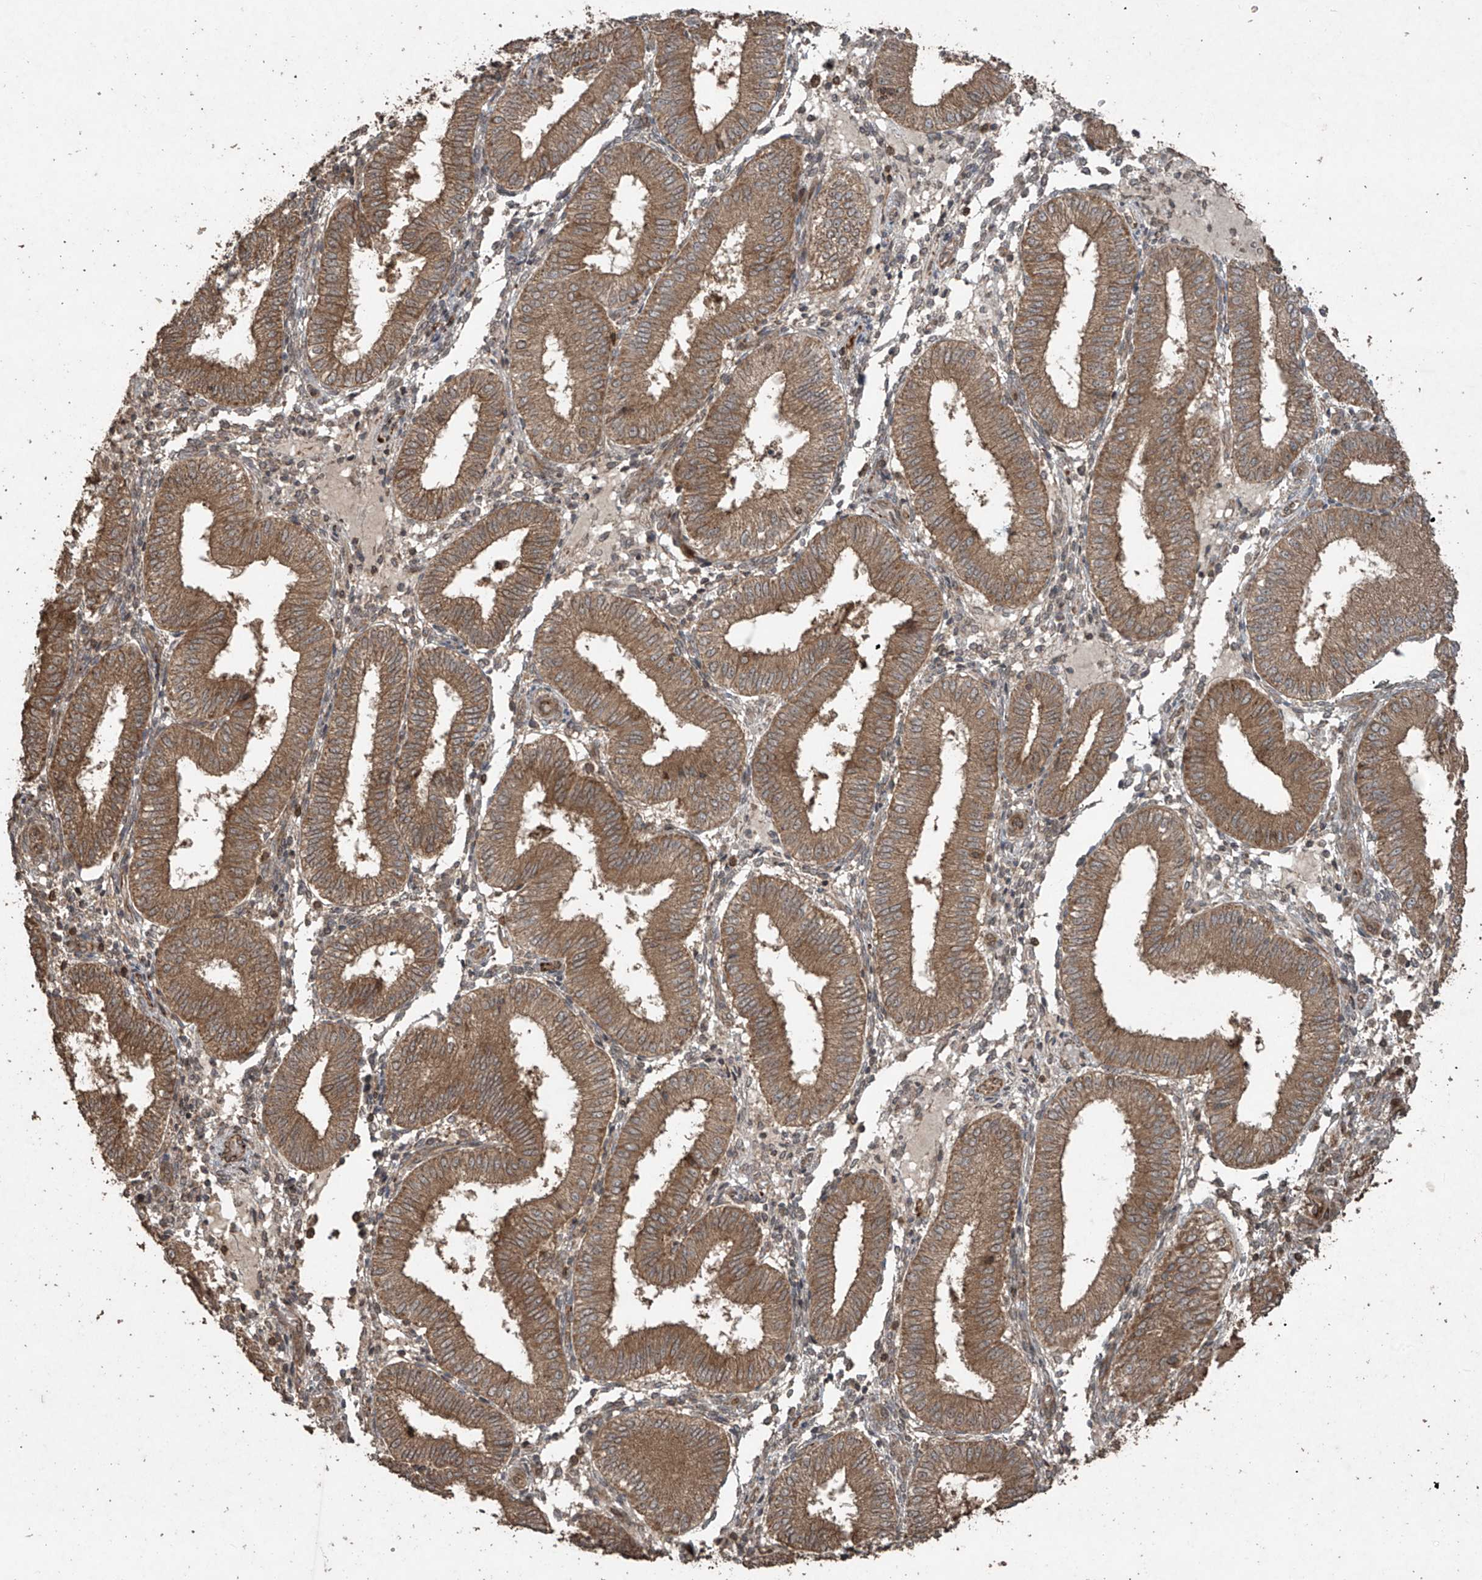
{"staining": {"intensity": "weak", "quantity": "25%-75%", "location": "cytoplasmic/membranous"}, "tissue": "endometrium", "cell_type": "Cells in endometrial stroma", "image_type": "normal", "snomed": [{"axis": "morphology", "description": "Normal tissue, NOS"}, {"axis": "topography", "description": "Endometrium"}], "caption": "IHC image of normal human endometrium stained for a protein (brown), which exhibits low levels of weak cytoplasmic/membranous positivity in about 25%-75% of cells in endometrial stroma.", "gene": "PGPEP1", "patient": {"sex": "female", "age": 39}}